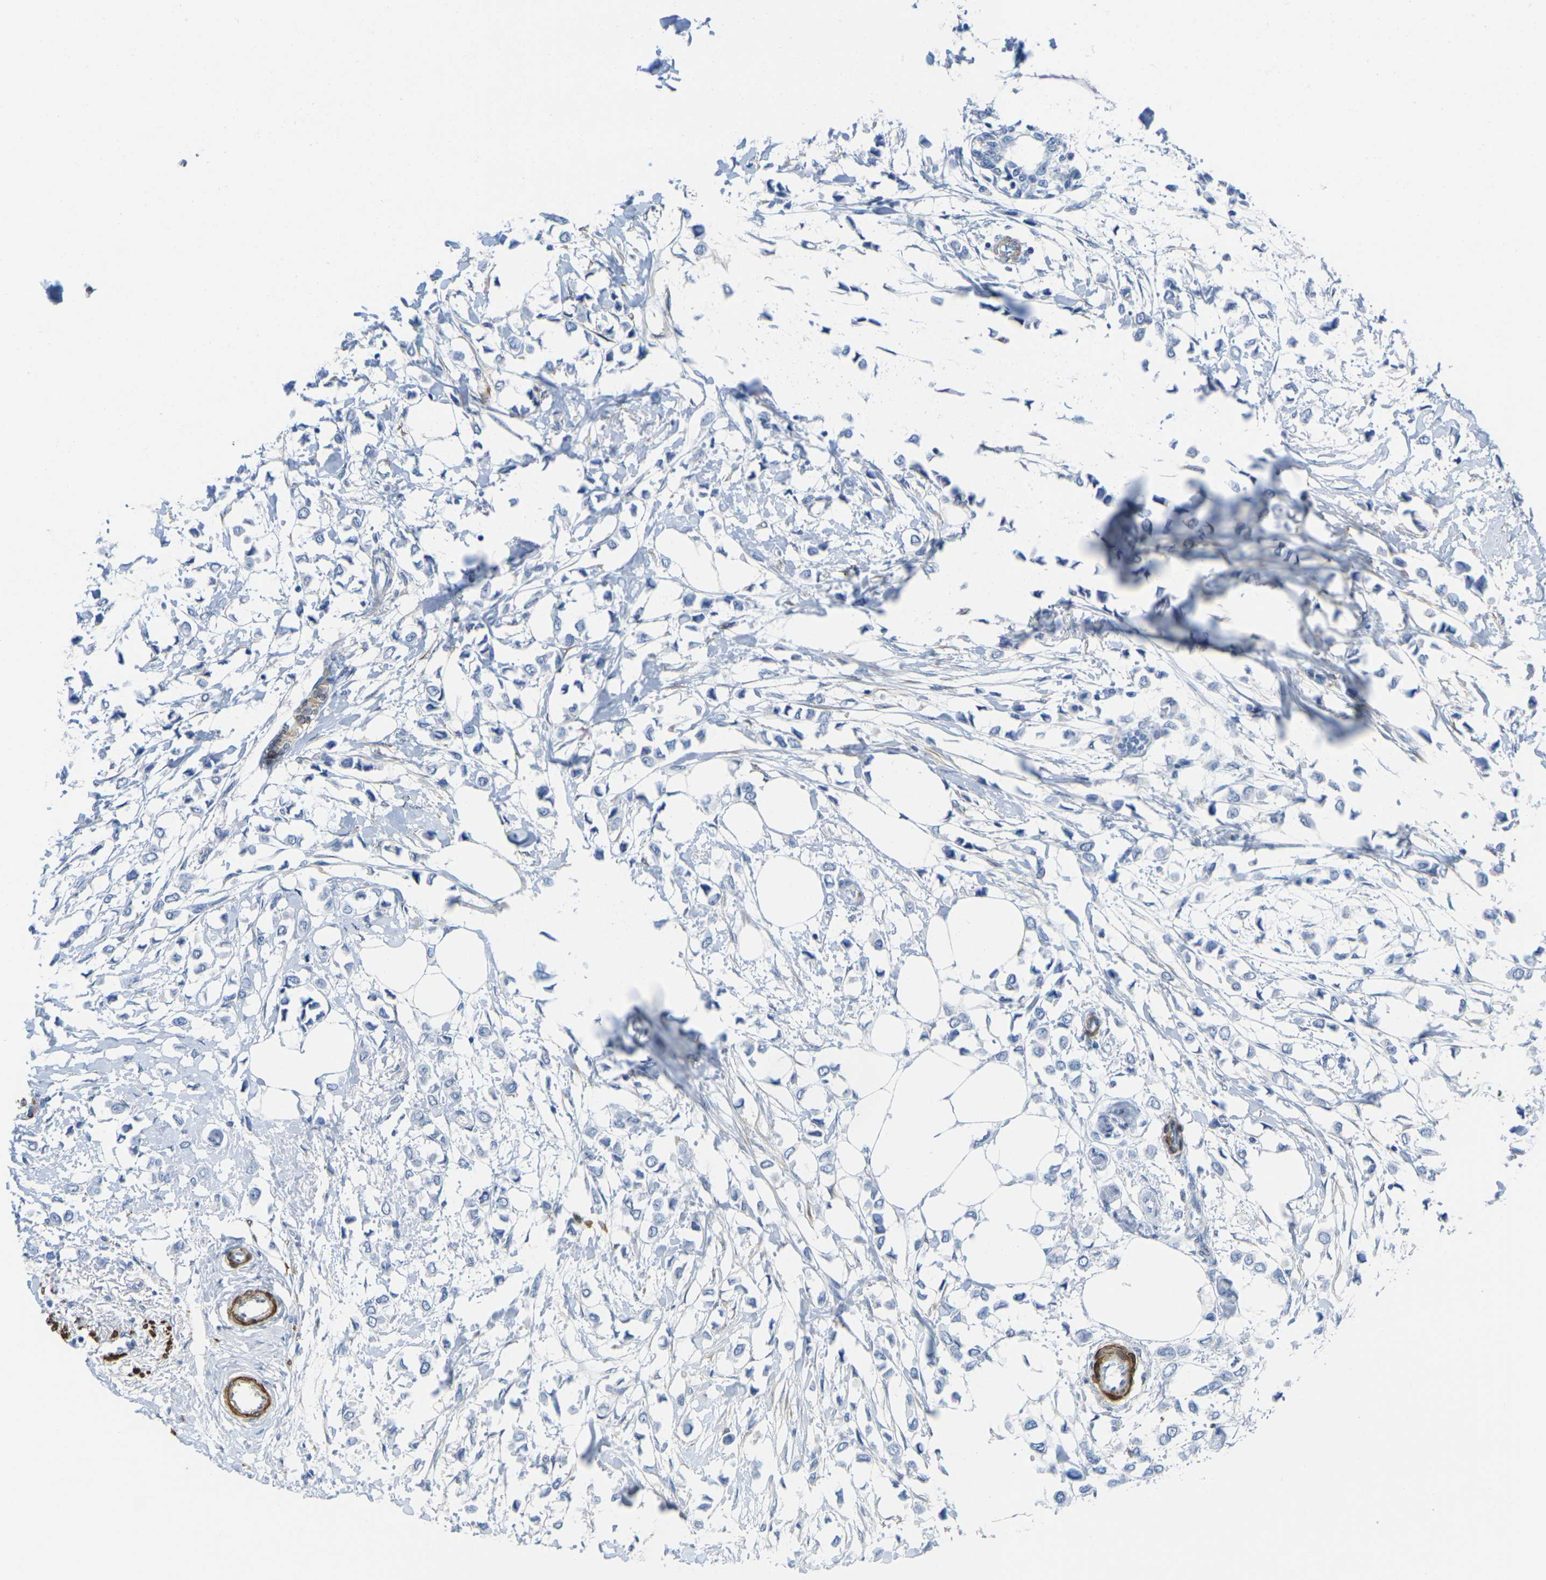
{"staining": {"intensity": "negative", "quantity": "none", "location": "none"}, "tissue": "breast cancer", "cell_type": "Tumor cells", "image_type": "cancer", "snomed": [{"axis": "morphology", "description": "Lobular carcinoma"}, {"axis": "topography", "description": "Breast"}], "caption": "Histopathology image shows no protein staining in tumor cells of lobular carcinoma (breast) tissue.", "gene": "CNN1", "patient": {"sex": "female", "age": 51}}